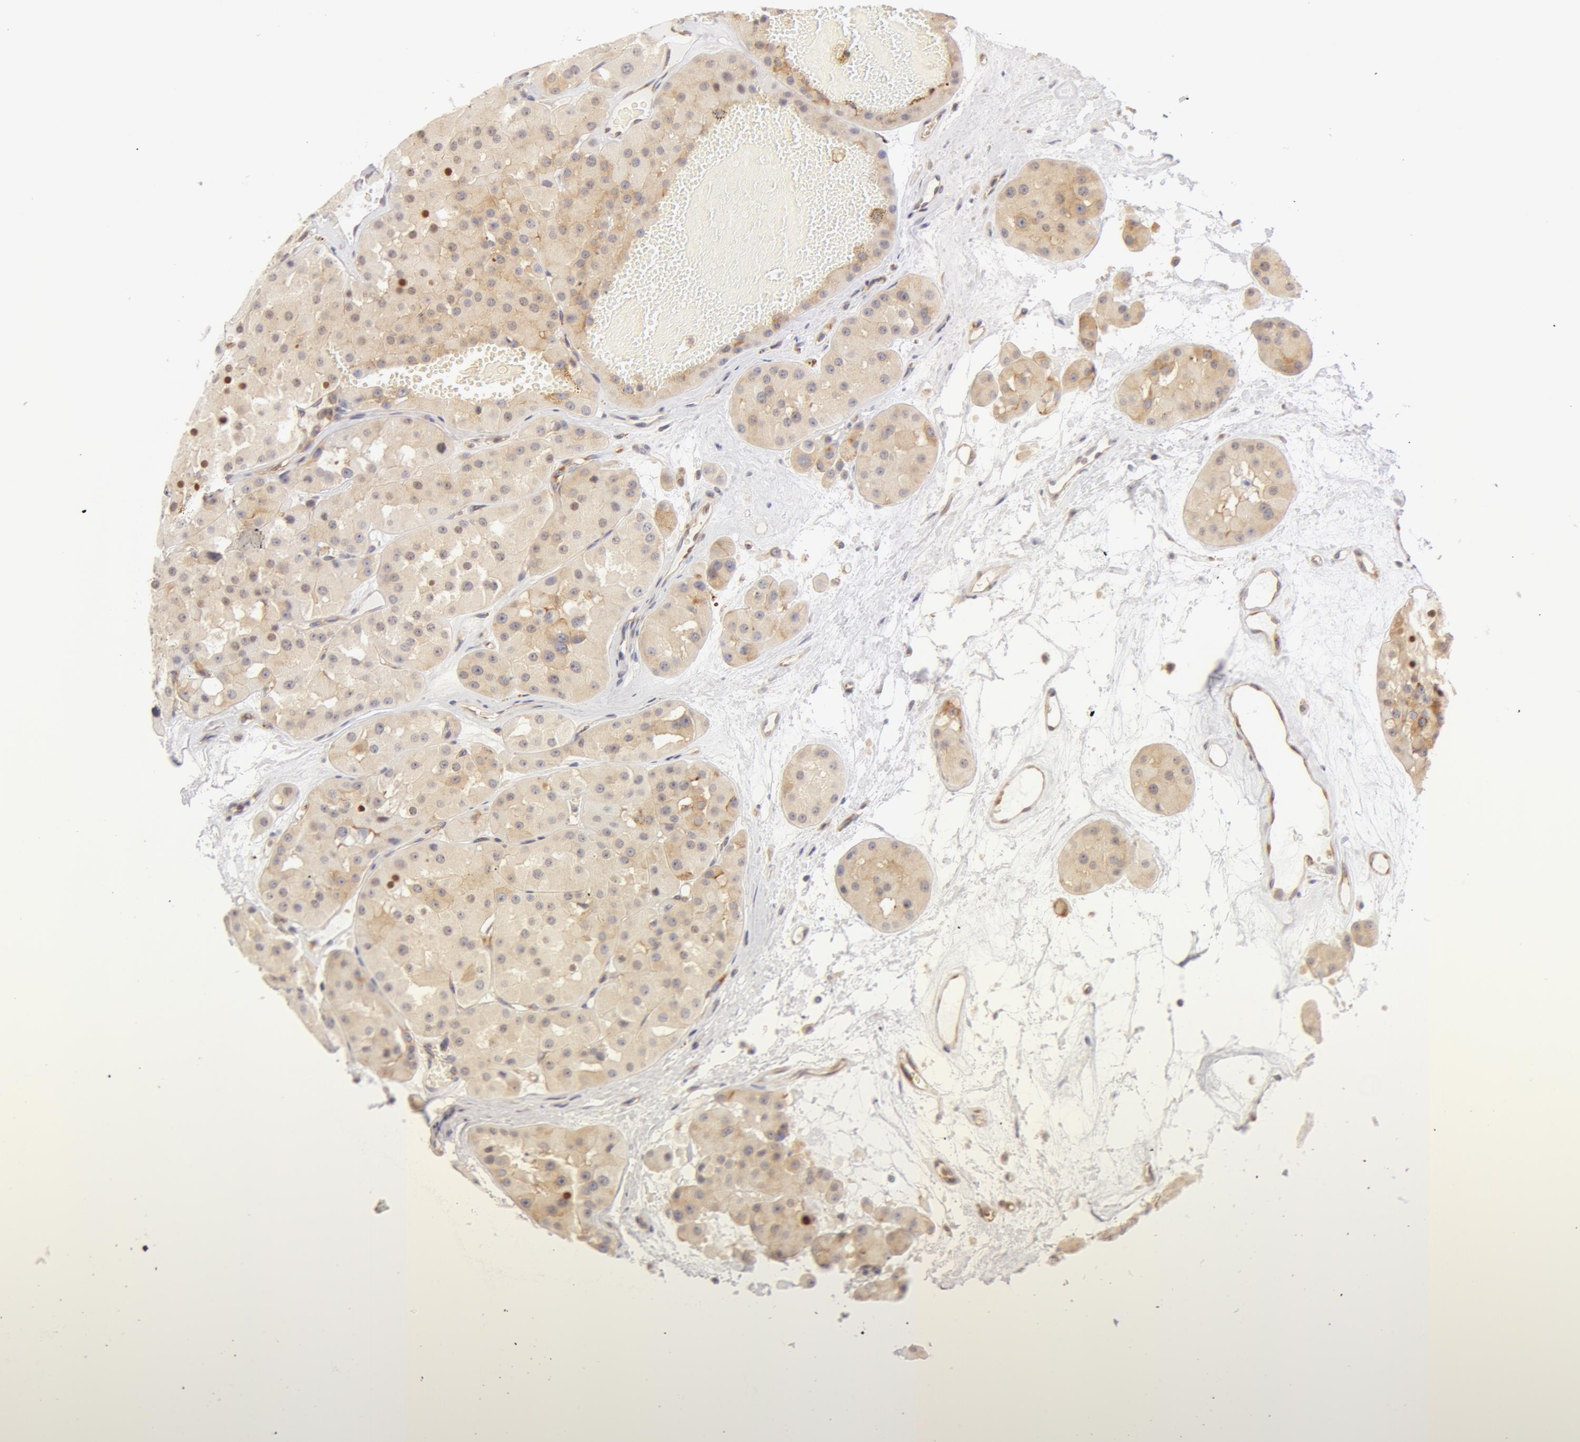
{"staining": {"intensity": "negative", "quantity": "none", "location": "none"}, "tissue": "renal cancer", "cell_type": "Tumor cells", "image_type": "cancer", "snomed": [{"axis": "morphology", "description": "Adenocarcinoma, uncertain malignant potential"}, {"axis": "topography", "description": "Kidney"}], "caption": "High power microscopy image of an IHC micrograph of renal adenocarcinoma,  uncertain malignant potential, revealing no significant positivity in tumor cells.", "gene": "DDX3Y", "patient": {"sex": "male", "age": 63}}